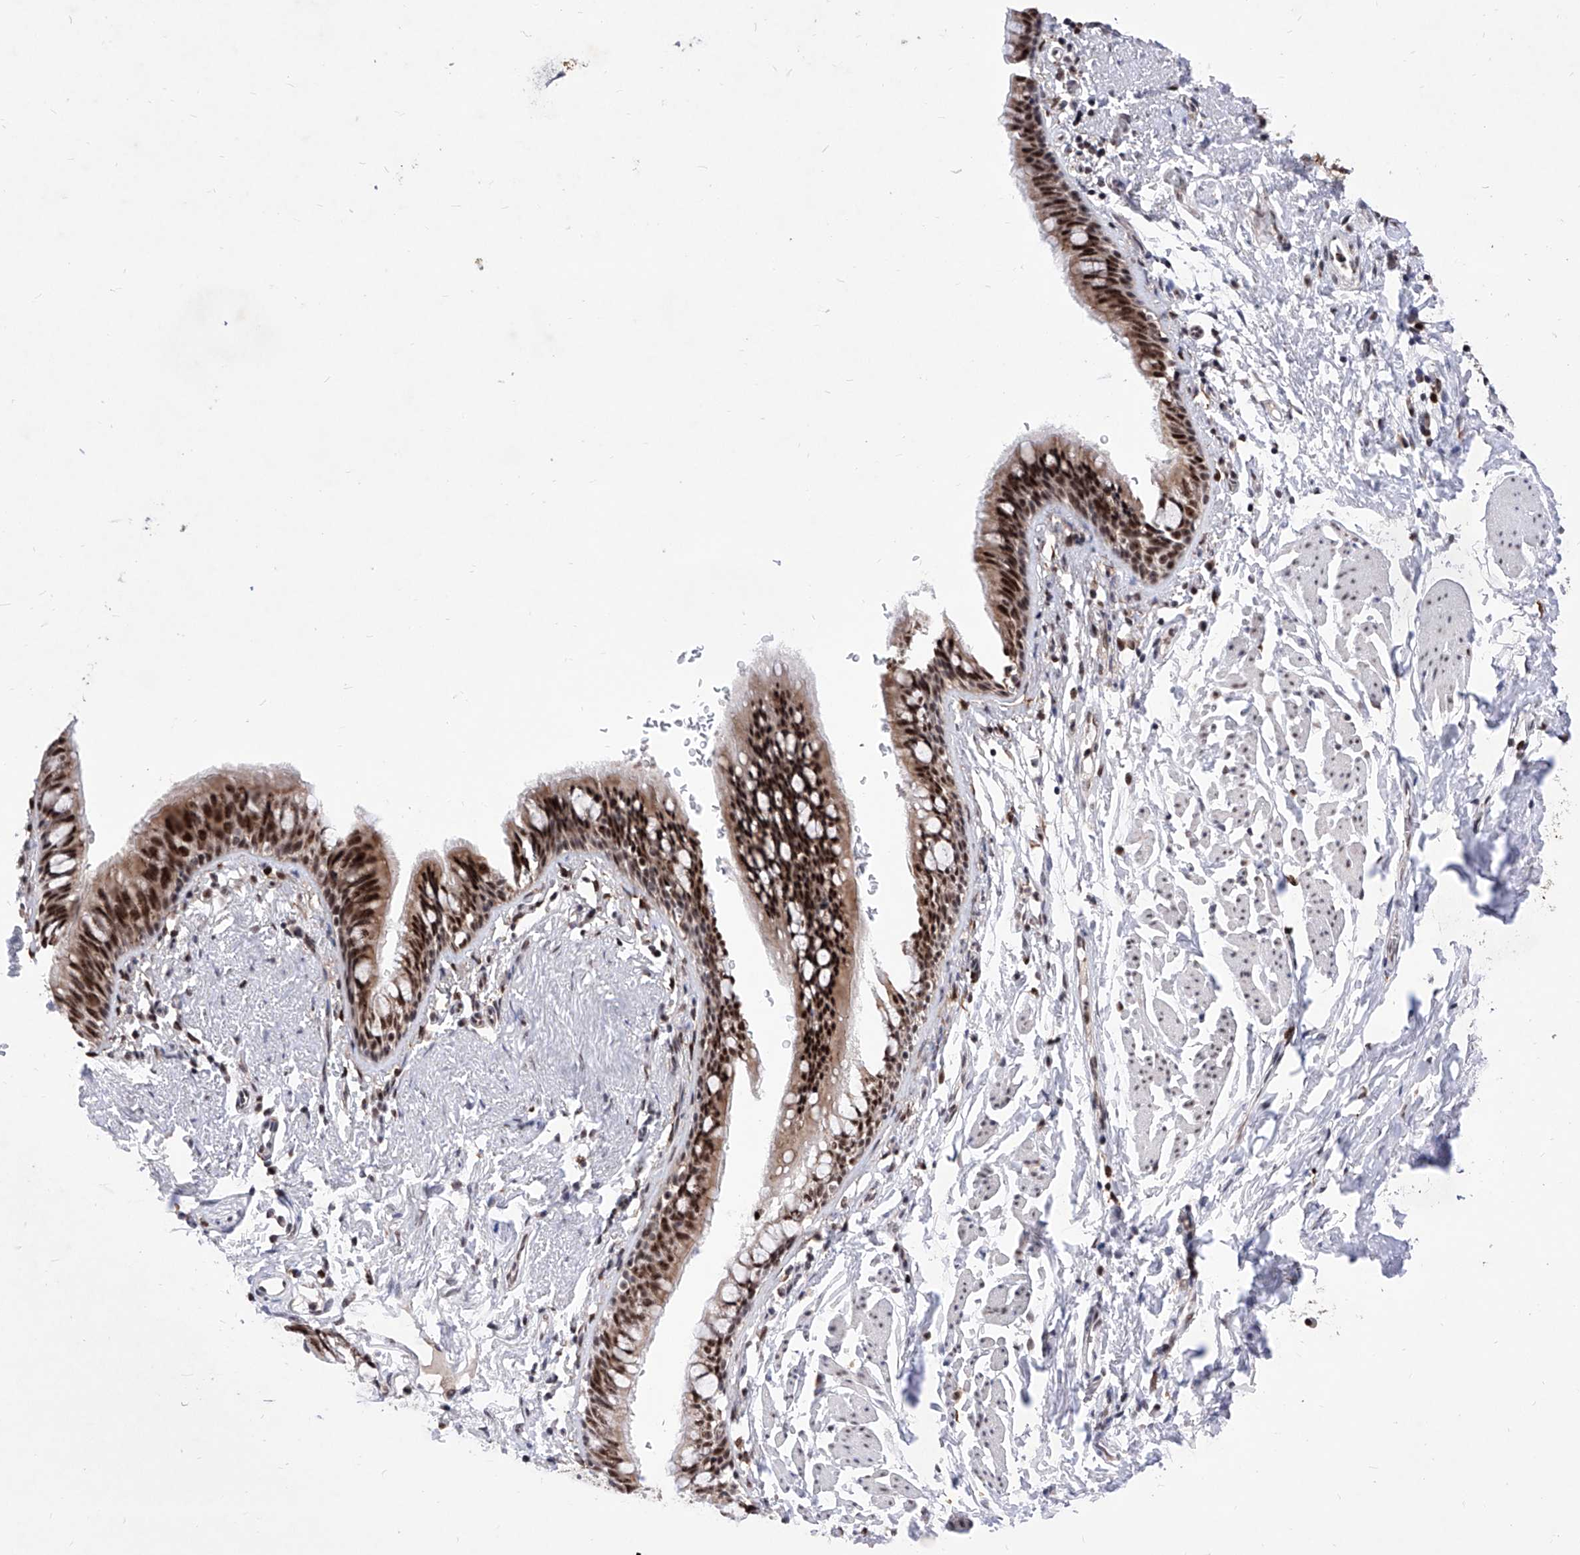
{"staining": {"intensity": "strong", "quantity": ">75%", "location": "nuclear"}, "tissue": "bronchus", "cell_type": "Respiratory epithelial cells", "image_type": "normal", "snomed": [{"axis": "morphology", "description": "Normal tissue, NOS"}, {"axis": "topography", "description": "Cartilage tissue"}, {"axis": "topography", "description": "Bronchus"}], "caption": "Immunohistochemical staining of unremarkable bronchus demonstrates strong nuclear protein expression in approximately >75% of respiratory epithelial cells.", "gene": "PHF5A", "patient": {"sex": "female", "age": 36}}